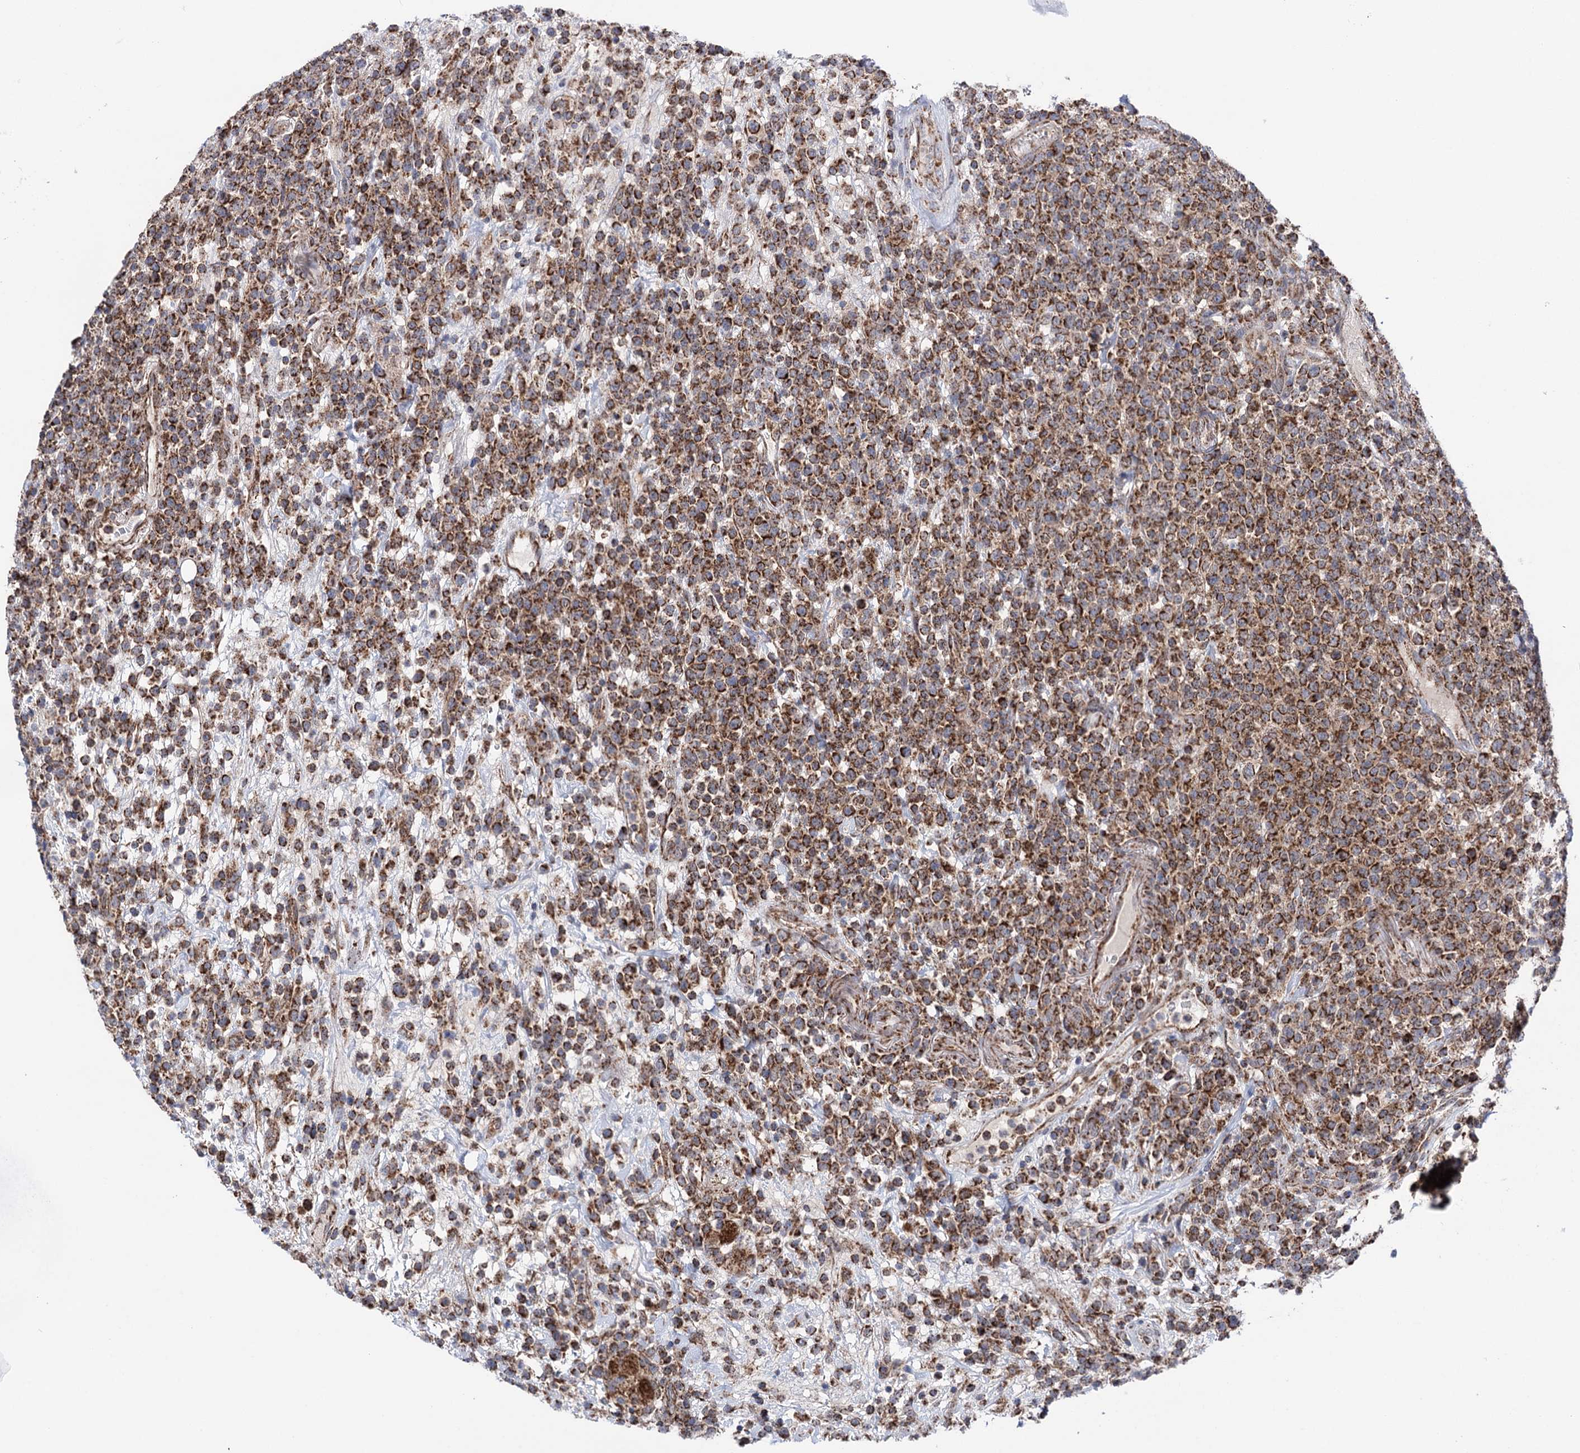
{"staining": {"intensity": "strong", "quantity": ">75%", "location": "cytoplasmic/membranous"}, "tissue": "lymphoma", "cell_type": "Tumor cells", "image_type": "cancer", "snomed": [{"axis": "morphology", "description": "Malignant lymphoma, non-Hodgkin's type, High grade"}, {"axis": "topography", "description": "Colon"}], "caption": "Strong cytoplasmic/membranous staining is seen in about >75% of tumor cells in malignant lymphoma, non-Hodgkin's type (high-grade). Using DAB (brown) and hematoxylin (blue) stains, captured at high magnification using brightfield microscopy.", "gene": "SUCLA2", "patient": {"sex": "female", "age": 53}}